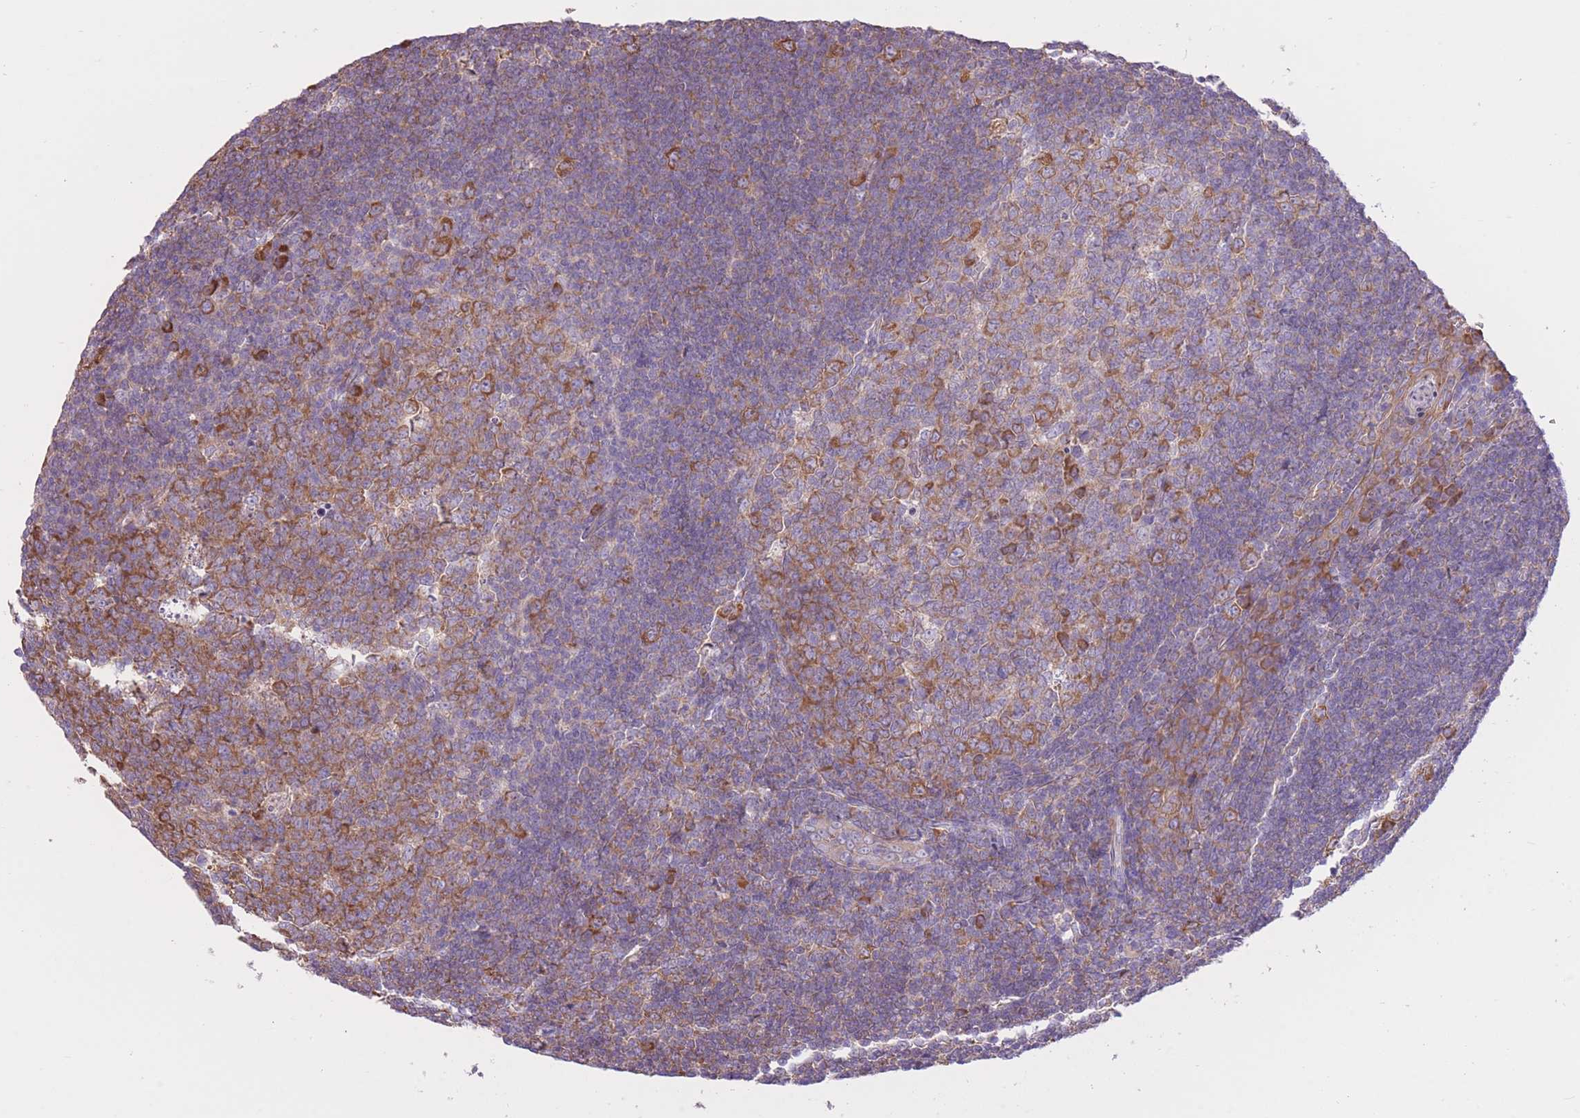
{"staining": {"intensity": "moderate", "quantity": ">75%", "location": "cytoplasmic/membranous"}, "tissue": "tonsil", "cell_type": "Germinal center cells", "image_type": "normal", "snomed": [{"axis": "morphology", "description": "Normal tissue, NOS"}, {"axis": "topography", "description": "Tonsil"}], "caption": "Germinal center cells reveal moderate cytoplasmic/membranous positivity in about >75% of cells in normal tonsil.", "gene": "ZNF501", "patient": {"sex": "male", "age": 27}}